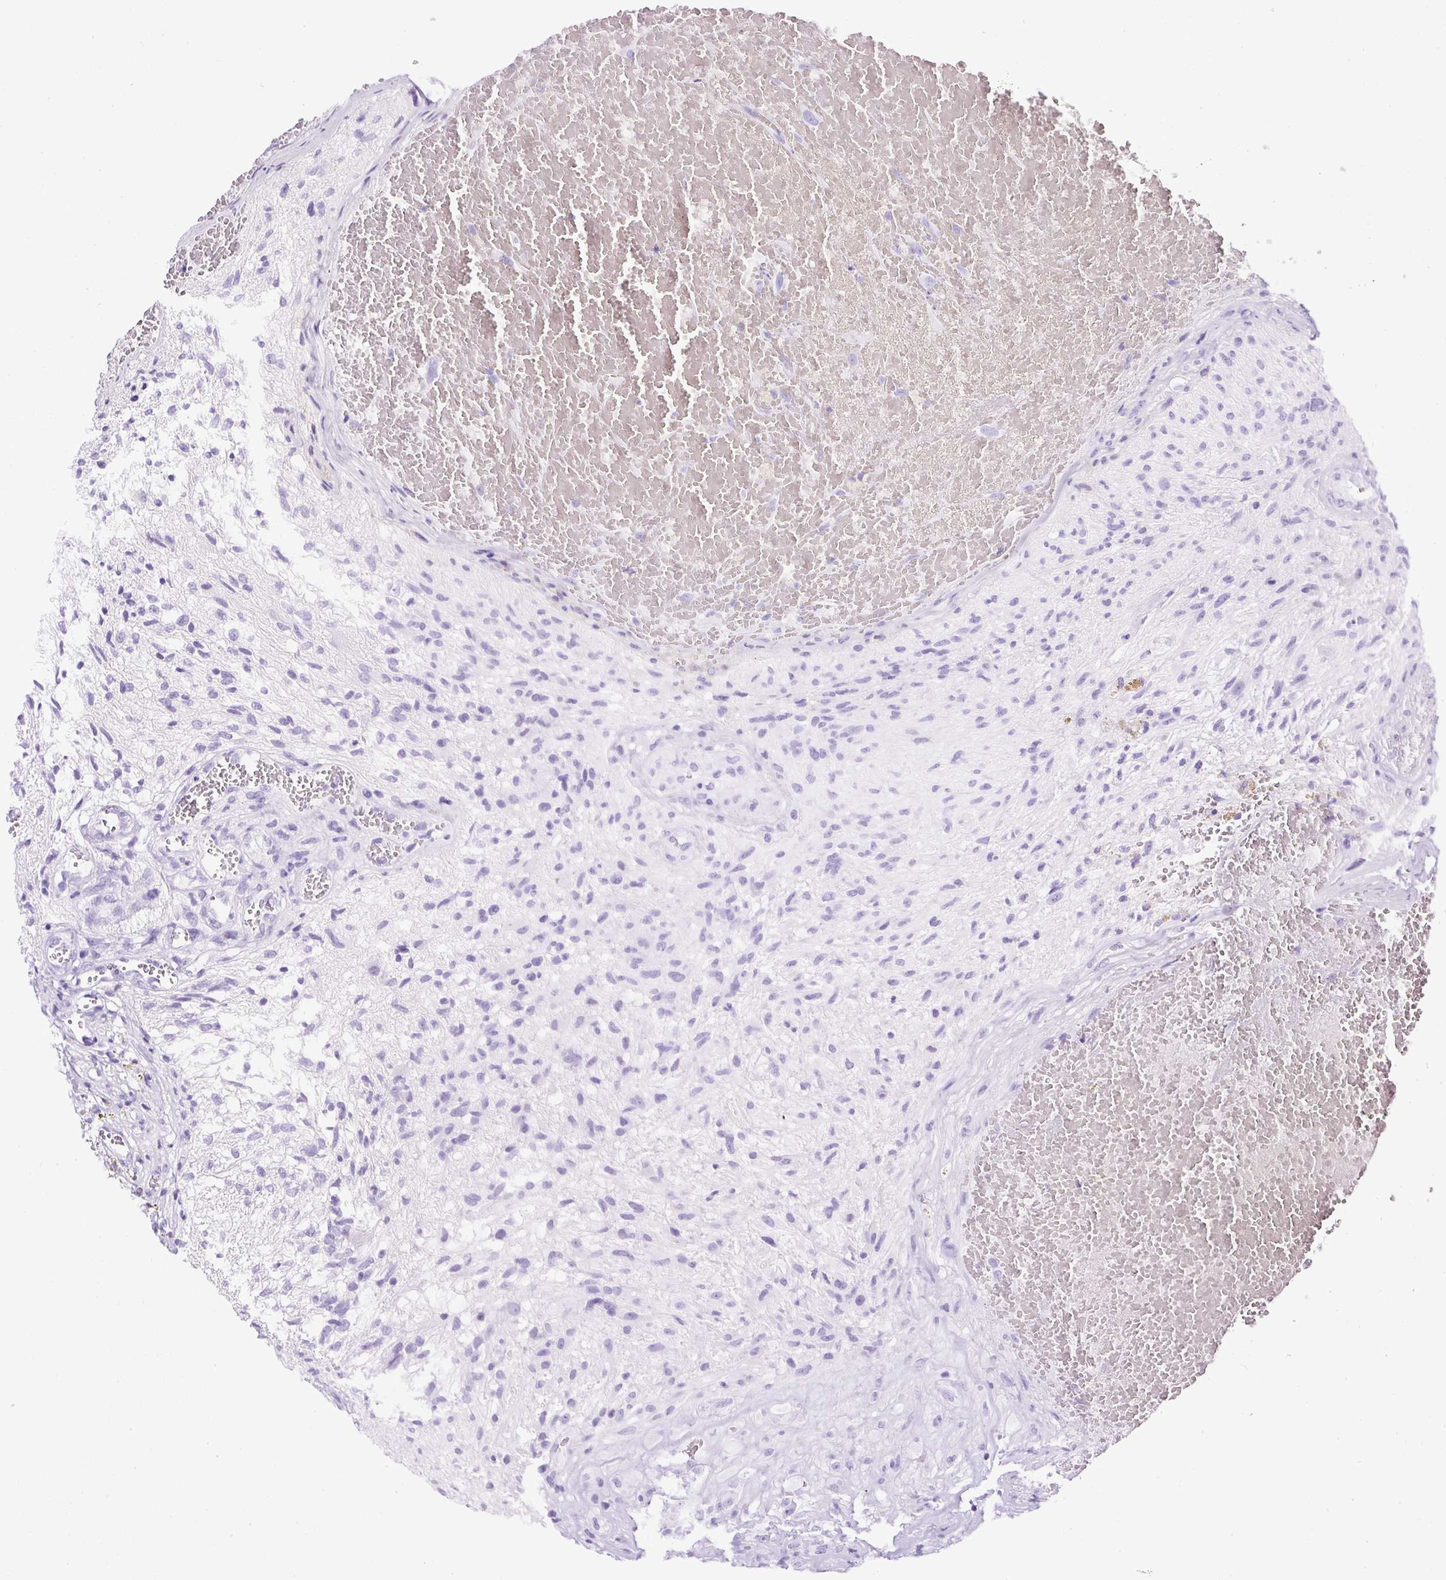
{"staining": {"intensity": "negative", "quantity": "none", "location": "none"}, "tissue": "glioma", "cell_type": "Tumor cells", "image_type": "cancer", "snomed": [{"axis": "morphology", "description": "Glioma, malignant, High grade"}, {"axis": "topography", "description": "Brain"}], "caption": "Glioma was stained to show a protein in brown. There is no significant positivity in tumor cells.", "gene": "NTS", "patient": {"sex": "male", "age": 56}}